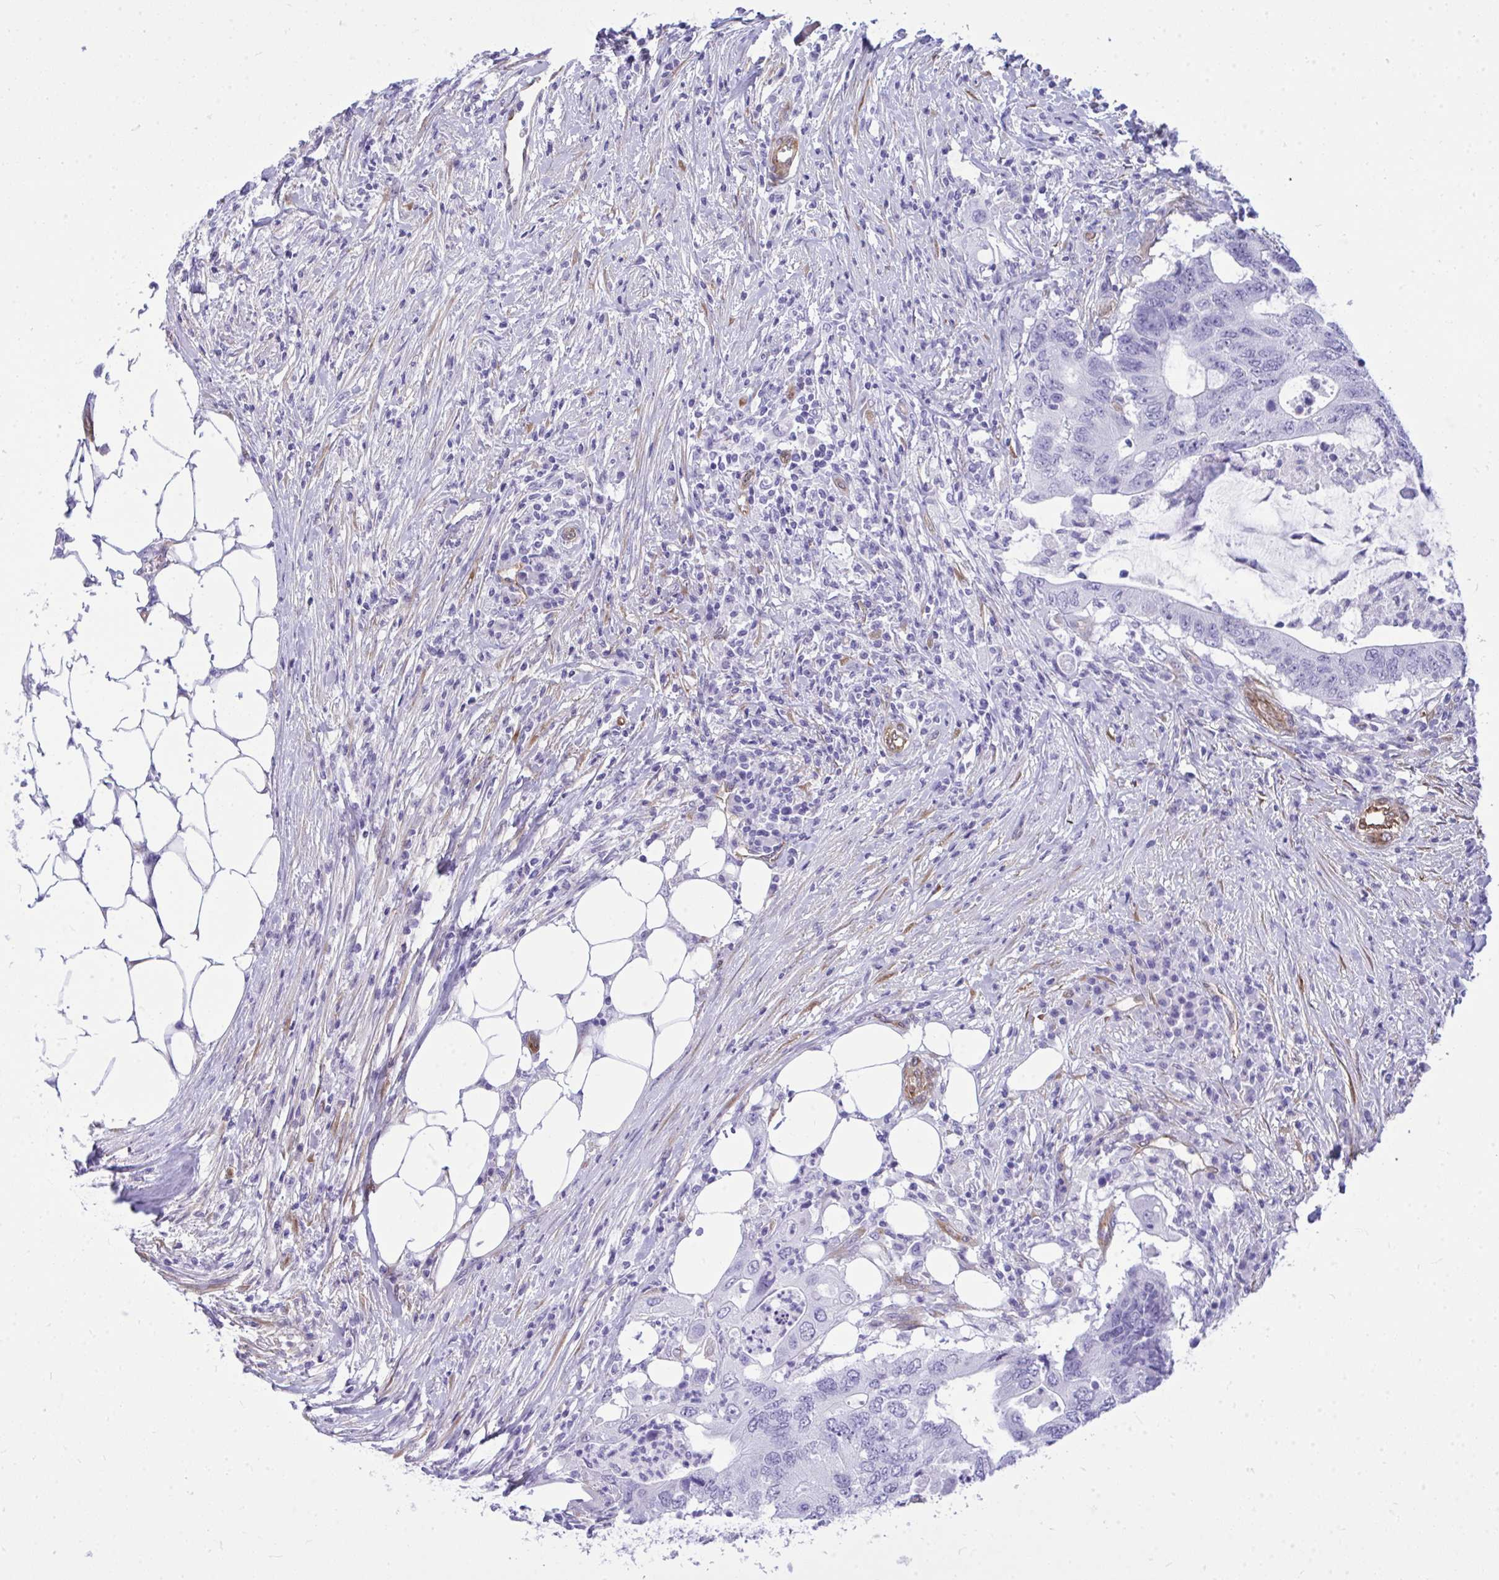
{"staining": {"intensity": "negative", "quantity": "none", "location": "none"}, "tissue": "colorectal cancer", "cell_type": "Tumor cells", "image_type": "cancer", "snomed": [{"axis": "morphology", "description": "Adenocarcinoma, NOS"}, {"axis": "topography", "description": "Colon"}], "caption": "The histopathology image demonstrates no significant staining in tumor cells of colorectal cancer.", "gene": "LIMS2", "patient": {"sex": "male", "age": 71}}